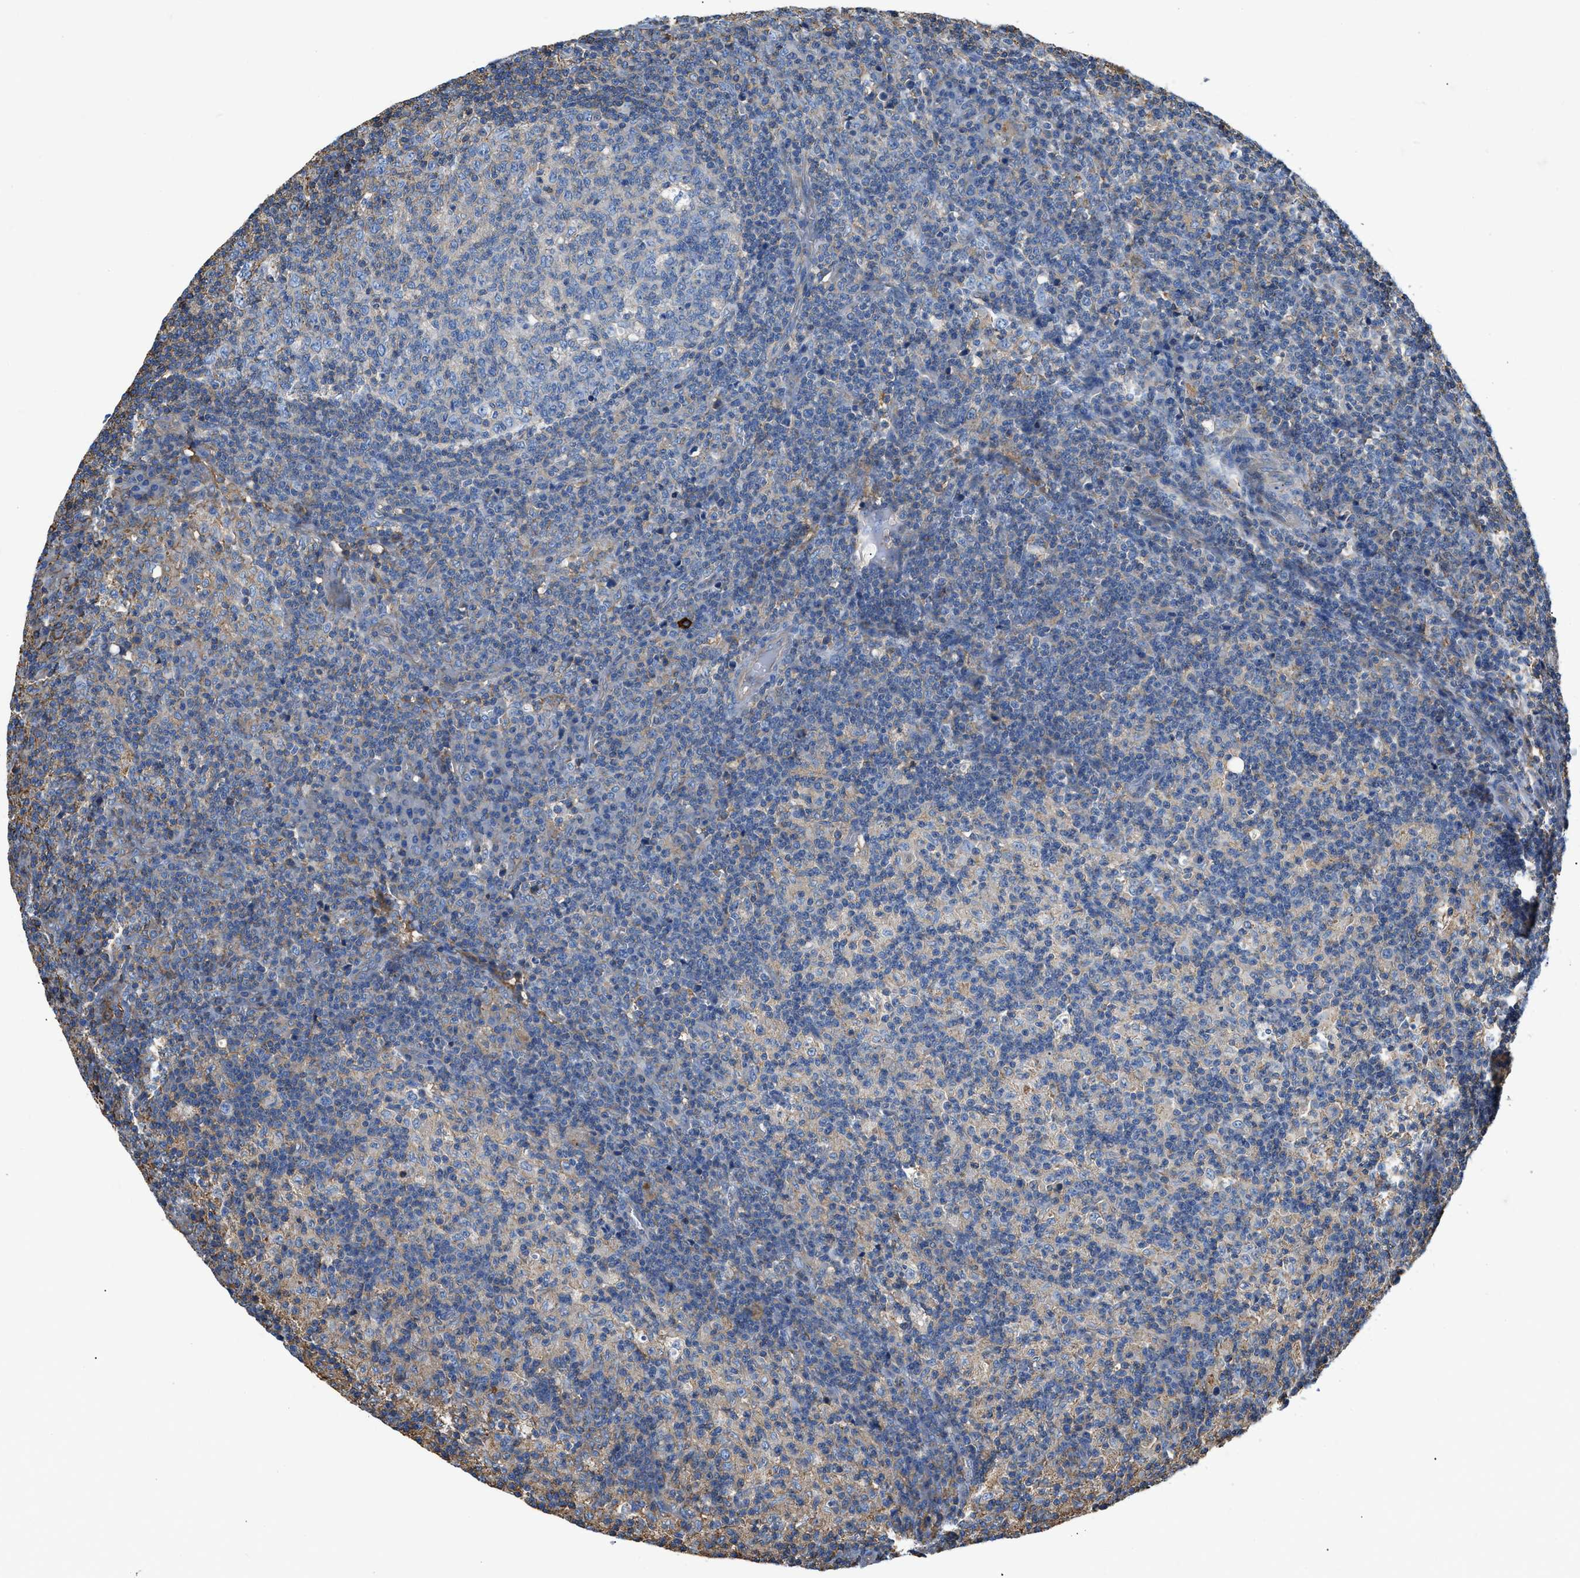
{"staining": {"intensity": "negative", "quantity": "none", "location": "none"}, "tissue": "lymph node", "cell_type": "Germinal center cells", "image_type": "normal", "snomed": [{"axis": "morphology", "description": "Normal tissue, NOS"}, {"axis": "morphology", "description": "Inflammation, NOS"}, {"axis": "topography", "description": "Lymph node"}], "caption": "Germinal center cells are negative for protein expression in unremarkable human lymph node. The staining was performed using DAB (3,3'-diaminobenzidine) to visualize the protein expression in brown, while the nuclei were stained in blue with hematoxylin (Magnification: 20x).", "gene": "ATP6V0D1", "patient": {"sex": "male", "age": 55}}